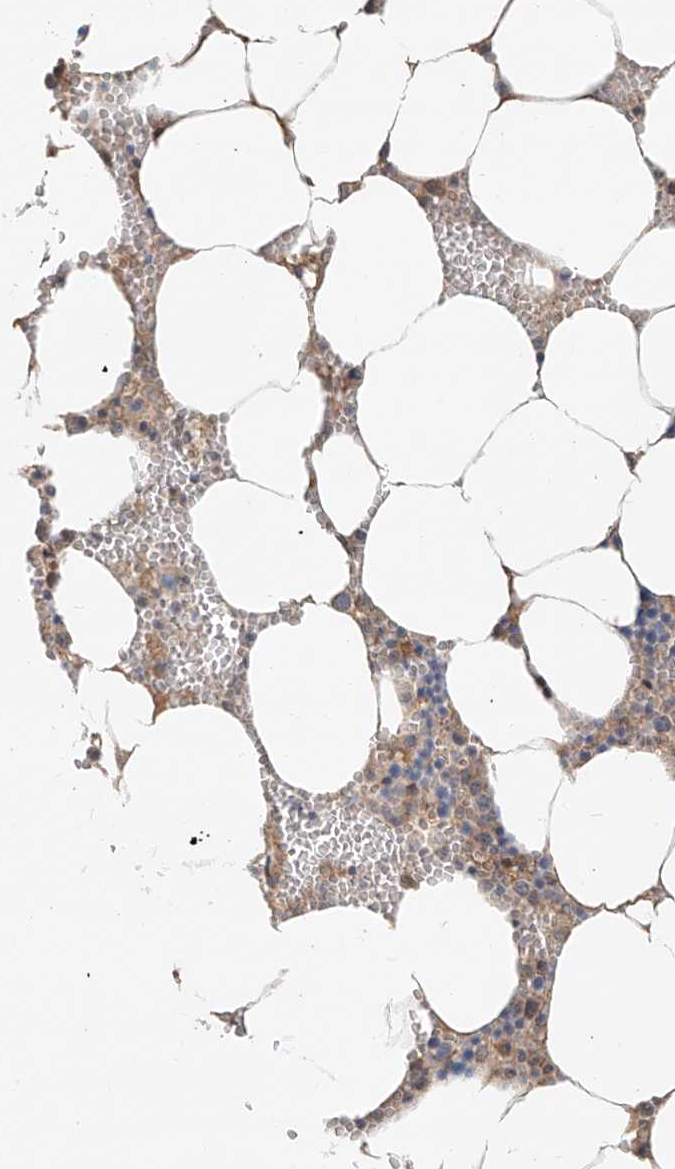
{"staining": {"intensity": "weak", "quantity": "<25%", "location": "cytoplasmic/membranous"}, "tissue": "bone marrow", "cell_type": "Hematopoietic cells", "image_type": "normal", "snomed": [{"axis": "morphology", "description": "Normal tissue, NOS"}, {"axis": "topography", "description": "Bone marrow"}], "caption": "This micrograph is of unremarkable bone marrow stained with IHC to label a protein in brown with the nuclei are counter-stained blue. There is no staining in hematopoietic cells.", "gene": "SASH1", "patient": {"sex": "male", "age": 70}}